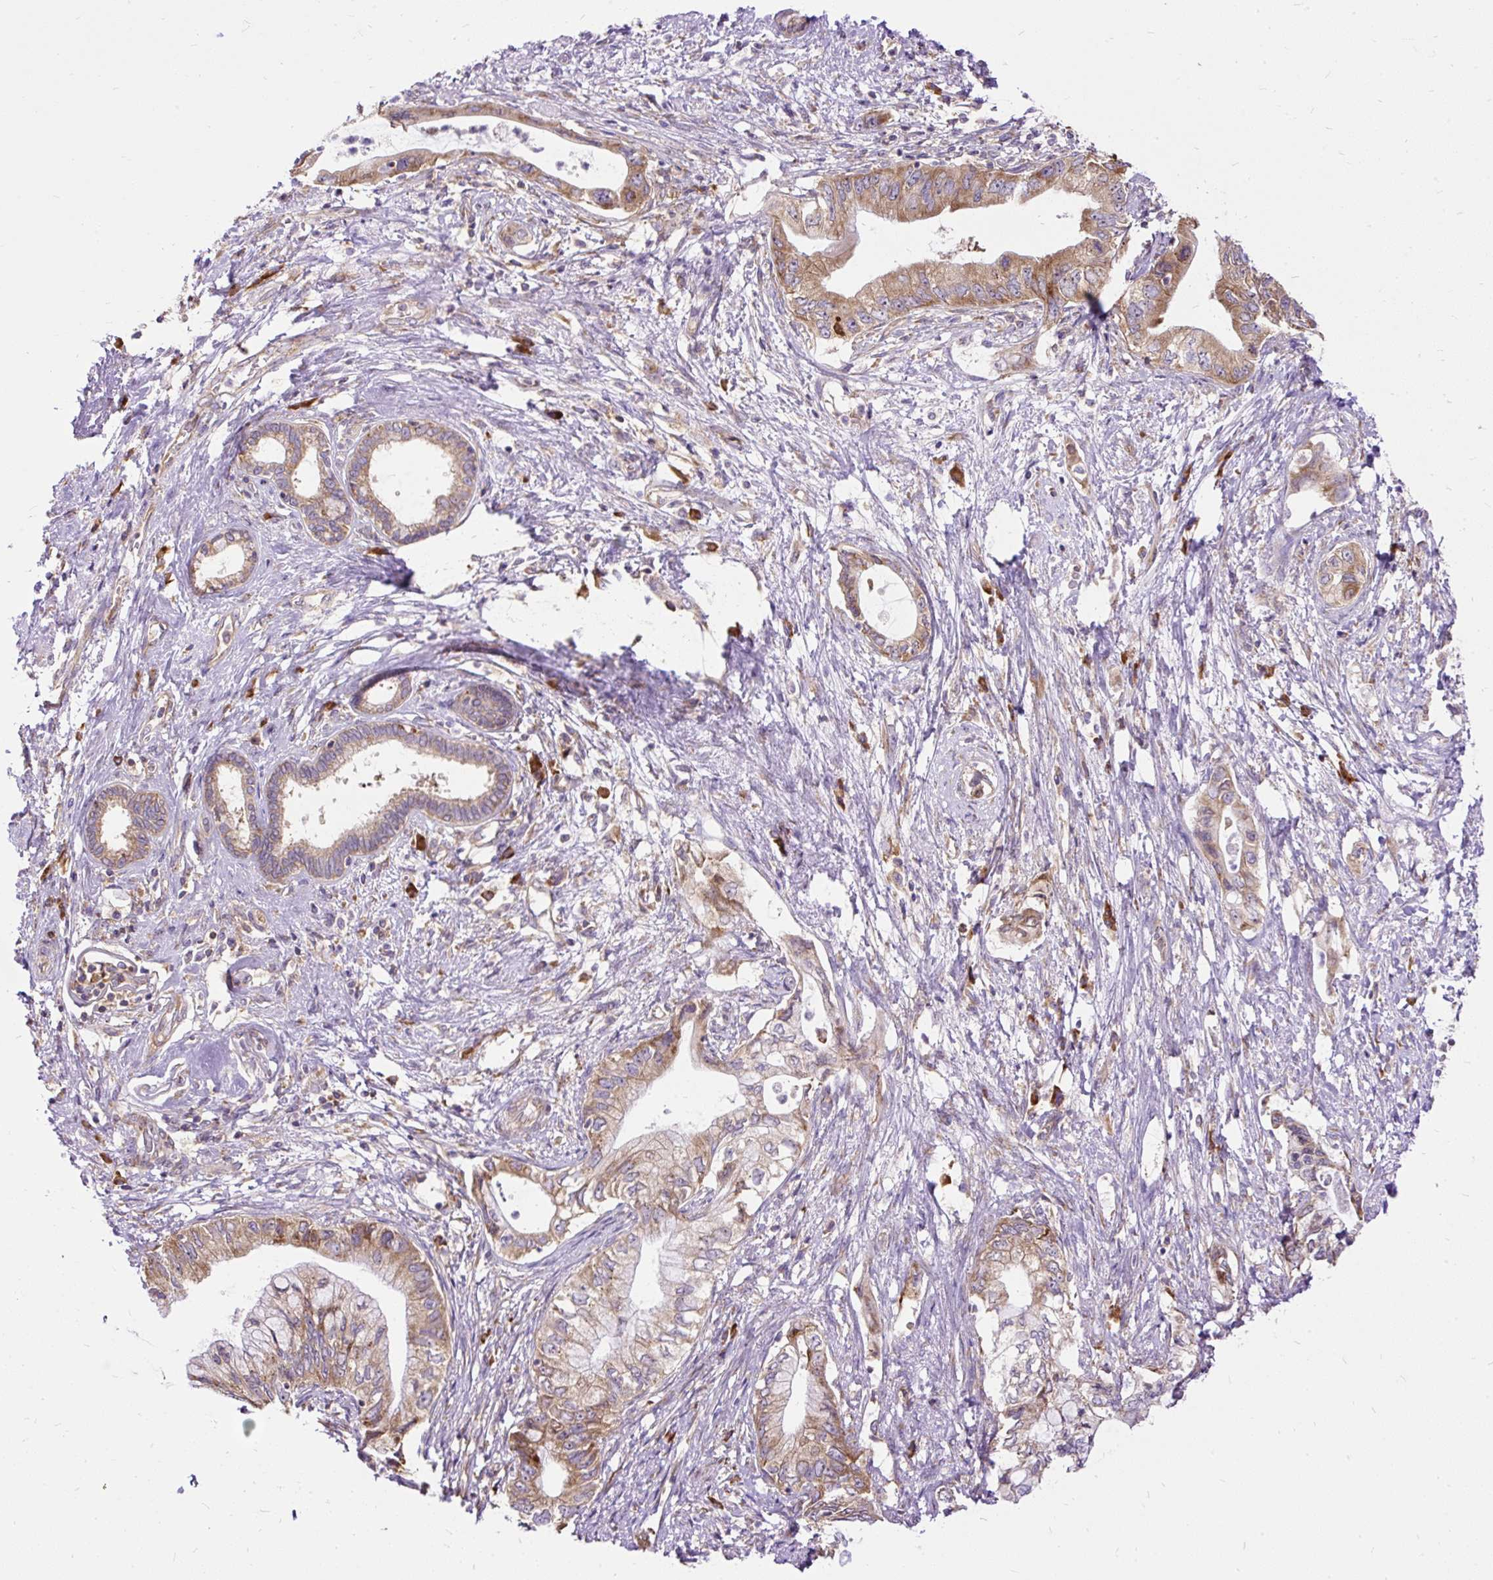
{"staining": {"intensity": "moderate", "quantity": ">75%", "location": "cytoplasmic/membranous"}, "tissue": "pancreatic cancer", "cell_type": "Tumor cells", "image_type": "cancer", "snomed": [{"axis": "morphology", "description": "Adenocarcinoma, NOS"}, {"axis": "topography", "description": "Pancreas"}], "caption": "Tumor cells display moderate cytoplasmic/membranous positivity in approximately >75% of cells in pancreatic adenocarcinoma.", "gene": "RPS5", "patient": {"sex": "female", "age": 73}}